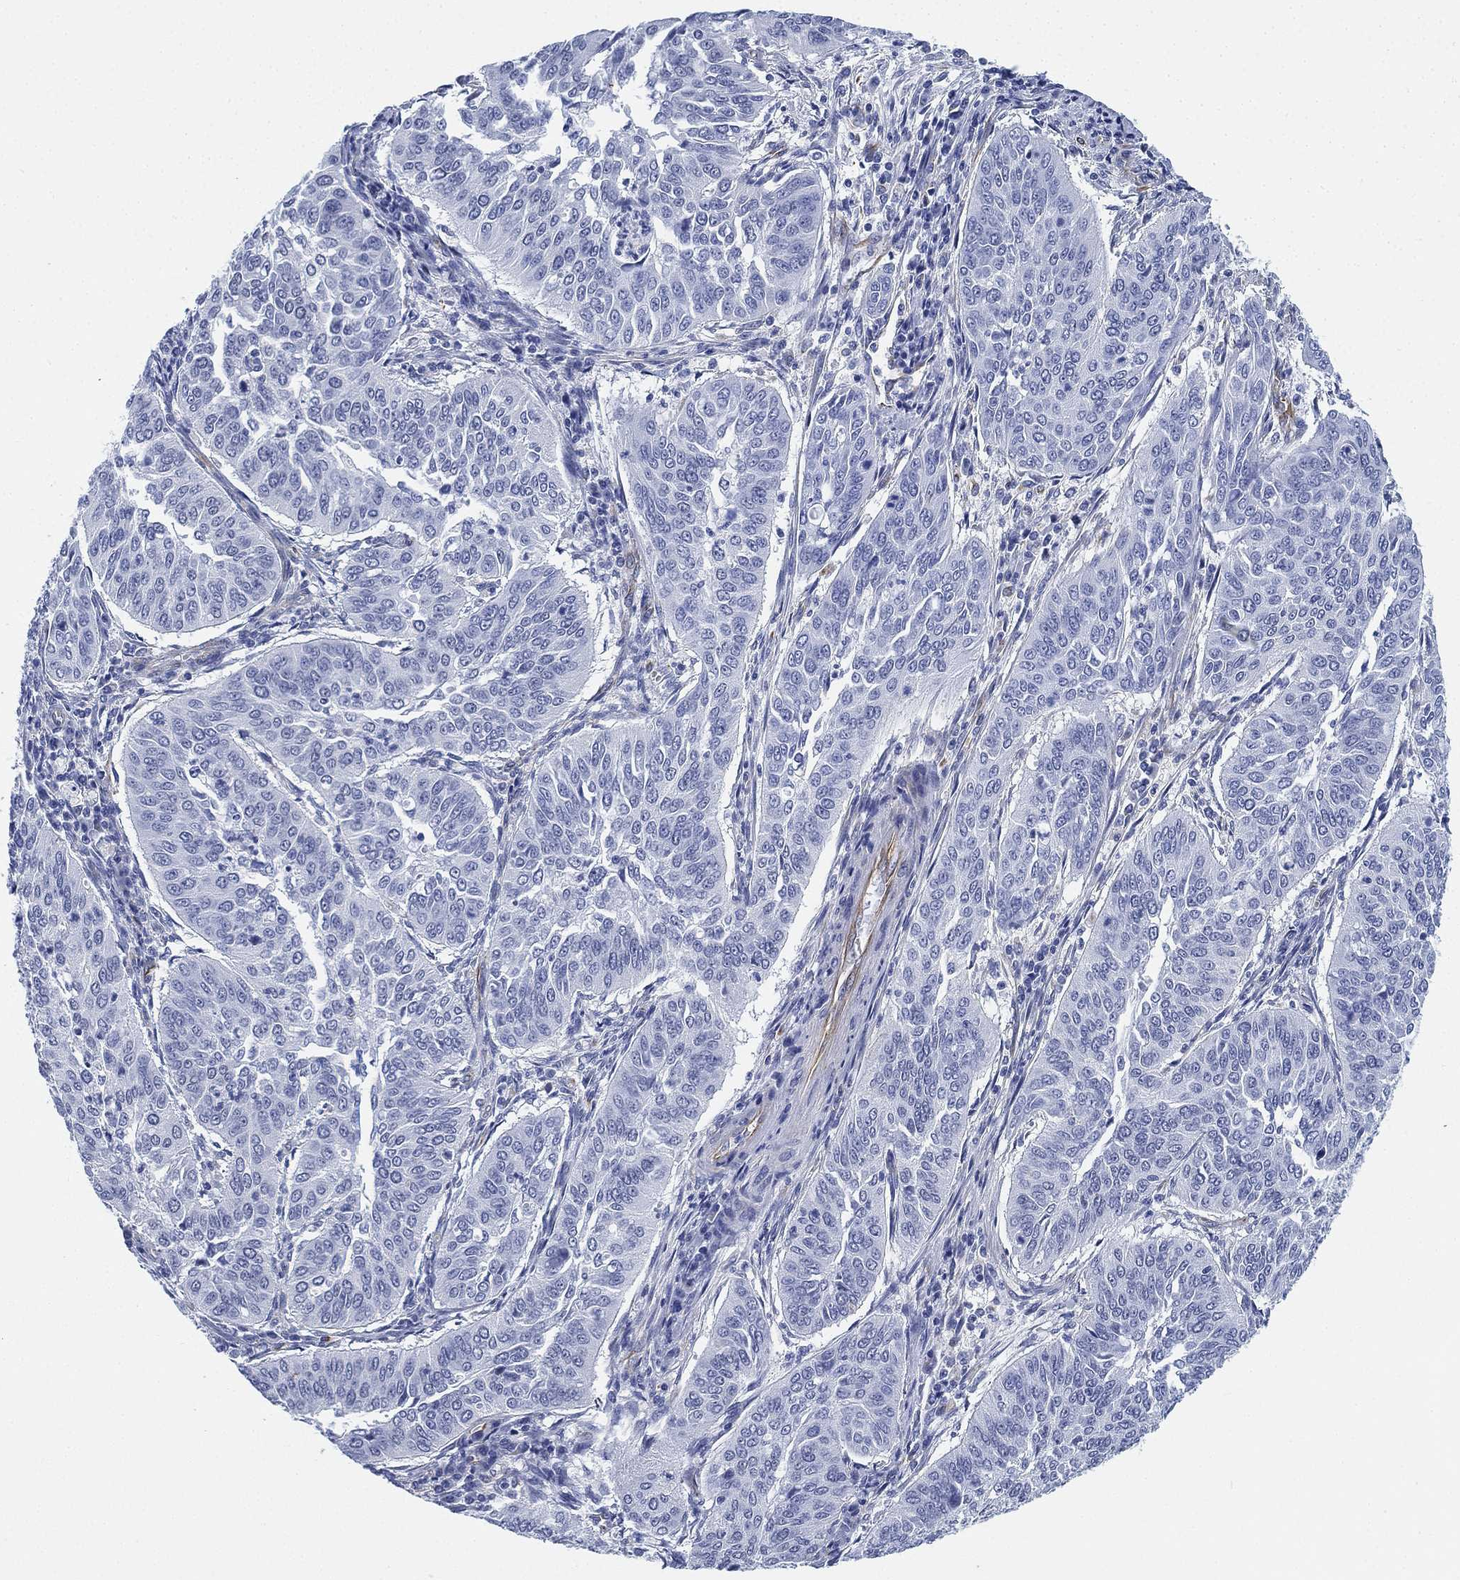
{"staining": {"intensity": "negative", "quantity": "none", "location": "none"}, "tissue": "cervical cancer", "cell_type": "Tumor cells", "image_type": "cancer", "snomed": [{"axis": "morphology", "description": "Normal tissue, NOS"}, {"axis": "morphology", "description": "Squamous cell carcinoma, NOS"}, {"axis": "topography", "description": "Cervix"}], "caption": "Image shows no significant protein staining in tumor cells of cervical squamous cell carcinoma.", "gene": "PSKH2", "patient": {"sex": "female", "age": 39}}